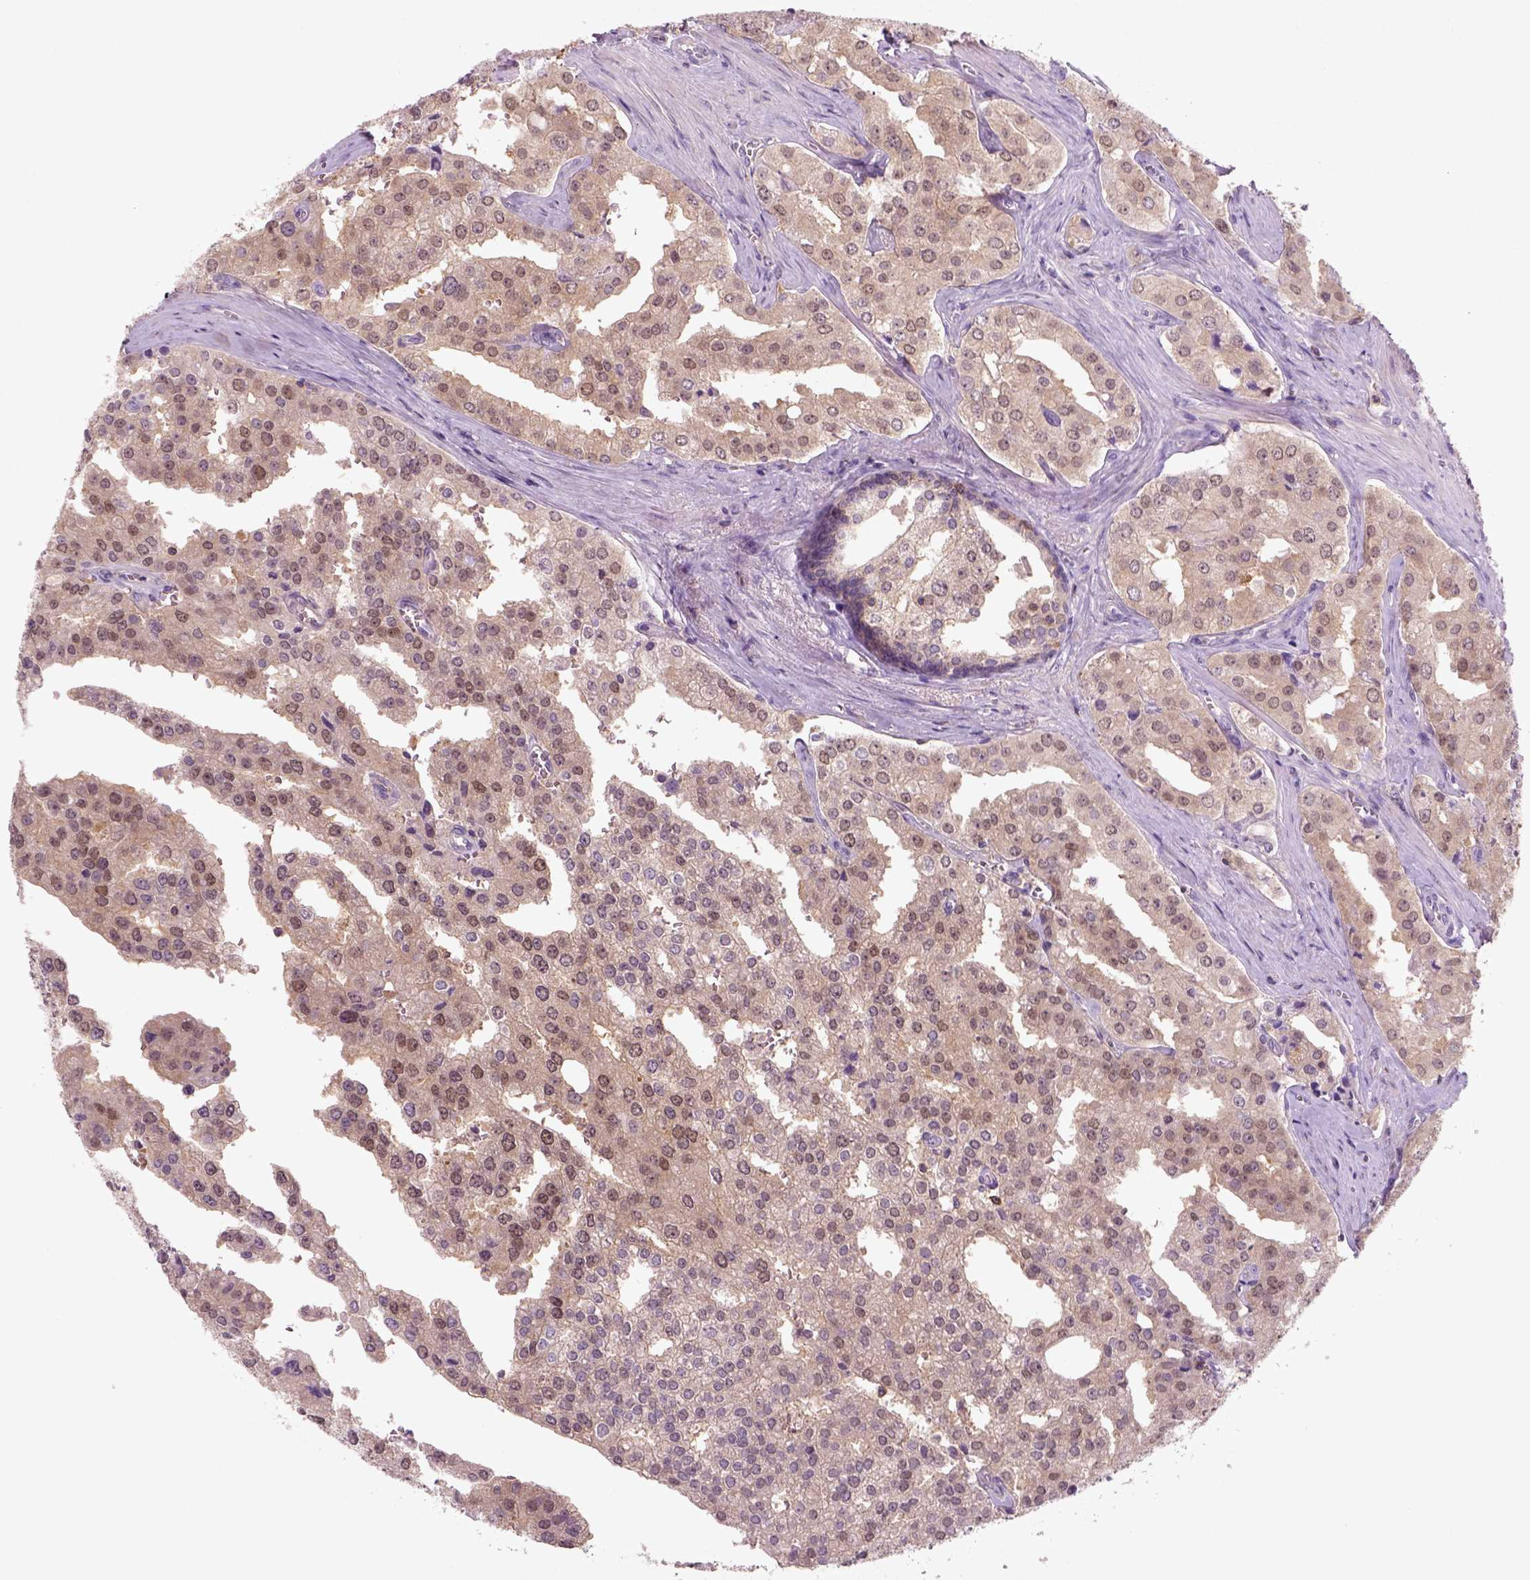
{"staining": {"intensity": "weak", "quantity": ">75%", "location": "cytoplasmic/membranous"}, "tissue": "prostate cancer", "cell_type": "Tumor cells", "image_type": "cancer", "snomed": [{"axis": "morphology", "description": "Adenocarcinoma, High grade"}, {"axis": "topography", "description": "Prostate"}], "caption": "Weak cytoplasmic/membranous protein staining is appreciated in about >75% of tumor cells in high-grade adenocarcinoma (prostate).", "gene": "GOT1", "patient": {"sex": "male", "age": 68}}